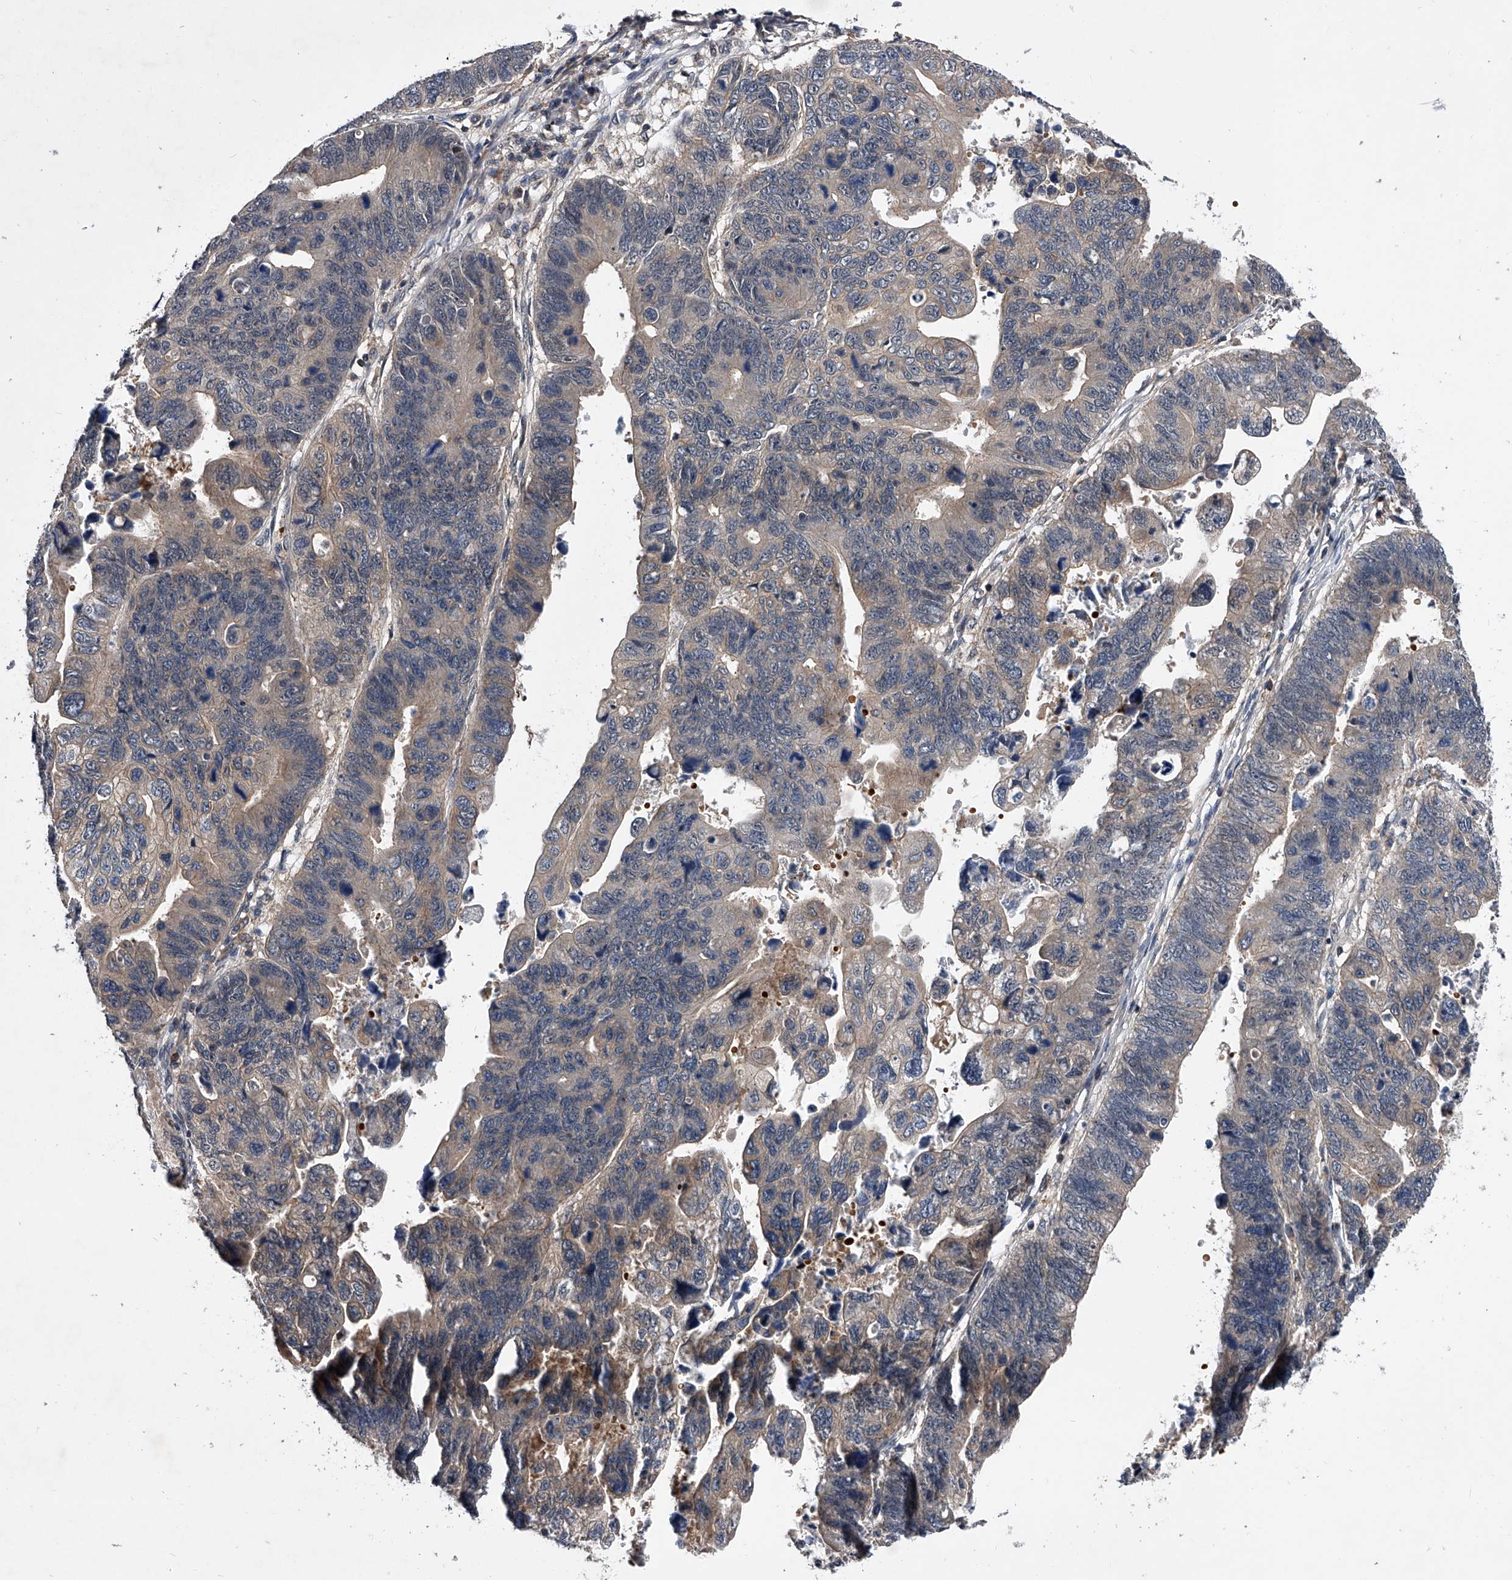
{"staining": {"intensity": "negative", "quantity": "none", "location": "none"}, "tissue": "stomach cancer", "cell_type": "Tumor cells", "image_type": "cancer", "snomed": [{"axis": "morphology", "description": "Adenocarcinoma, NOS"}, {"axis": "topography", "description": "Stomach"}], "caption": "Stomach adenocarcinoma was stained to show a protein in brown. There is no significant staining in tumor cells.", "gene": "ZNF30", "patient": {"sex": "male", "age": 59}}